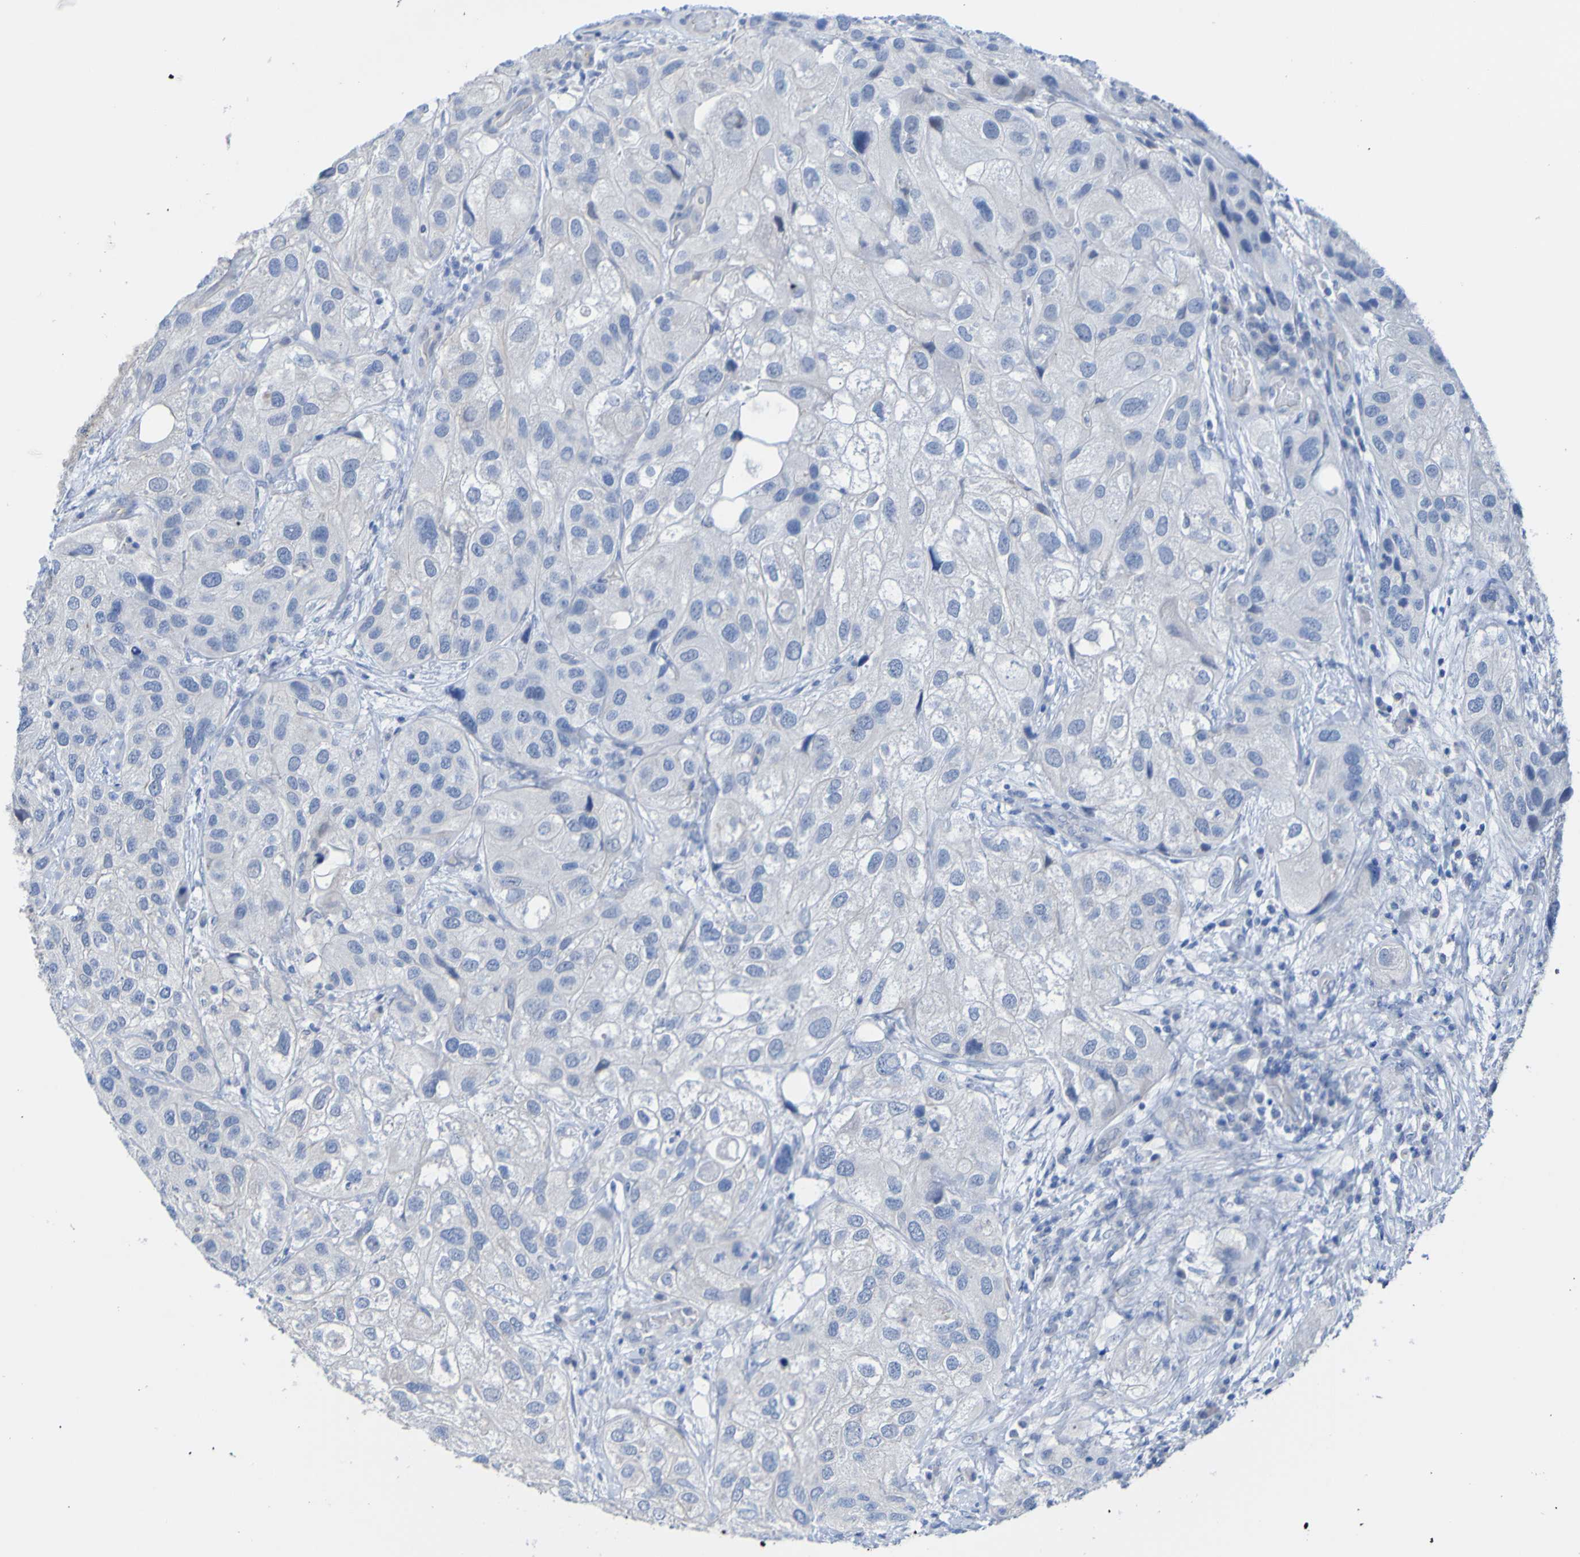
{"staining": {"intensity": "negative", "quantity": "none", "location": "none"}, "tissue": "urothelial cancer", "cell_type": "Tumor cells", "image_type": "cancer", "snomed": [{"axis": "morphology", "description": "Urothelial carcinoma, High grade"}, {"axis": "topography", "description": "Urinary bladder"}], "caption": "Immunohistochemical staining of high-grade urothelial carcinoma exhibits no significant positivity in tumor cells.", "gene": "ACMSD", "patient": {"sex": "female", "age": 64}}